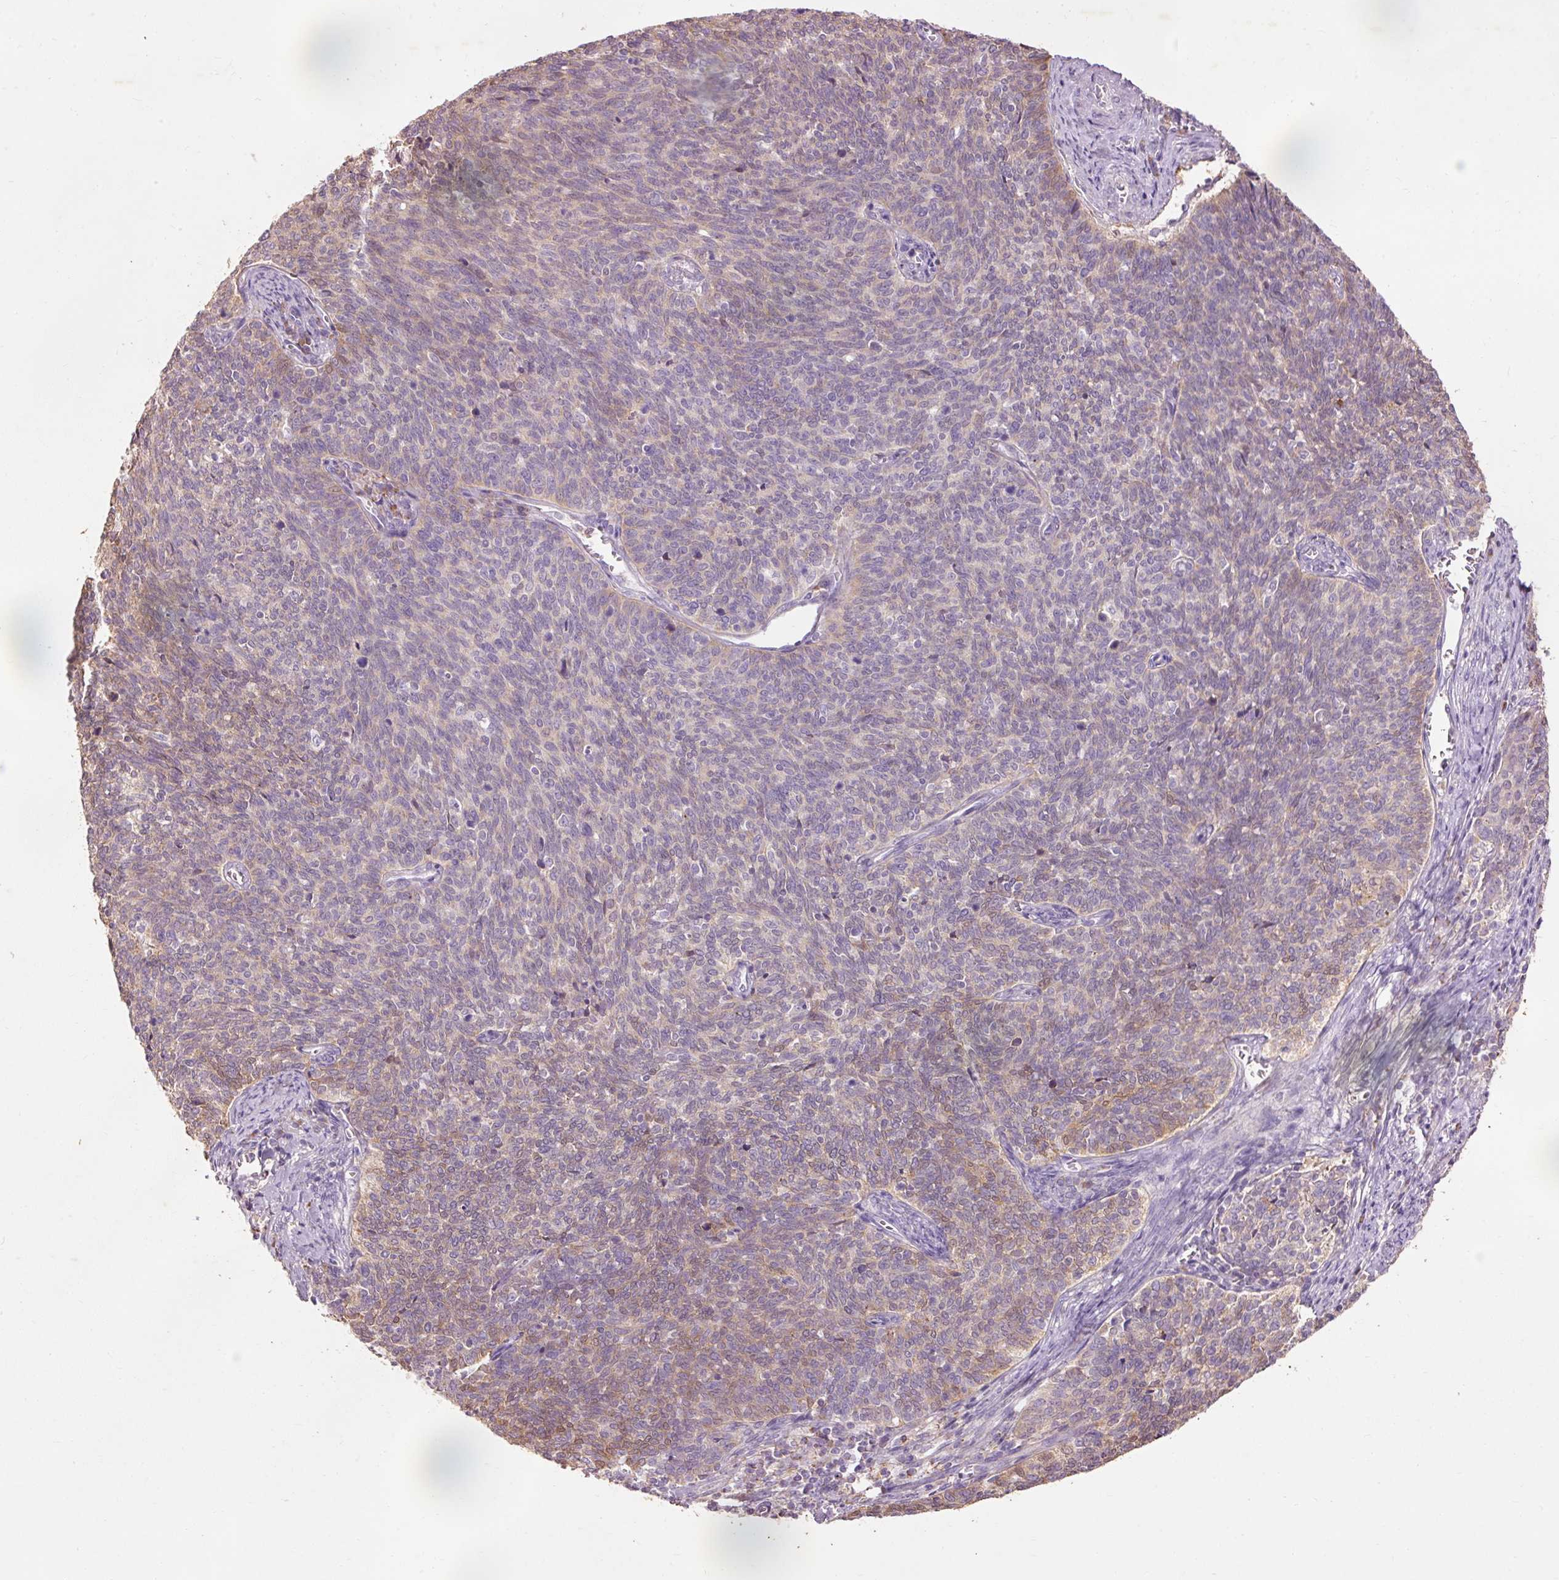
{"staining": {"intensity": "moderate", "quantity": "<25%", "location": "cytoplasmic/membranous"}, "tissue": "cervical cancer", "cell_type": "Tumor cells", "image_type": "cancer", "snomed": [{"axis": "morphology", "description": "Squamous cell carcinoma, NOS"}, {"axis": "topography", "description": "Cervix"}], "caption": "High-magnification brightfield microscopy of cervical cancer stained with DAB (brown) and counterstained with hematoxylin (blue). tumor cells exhibit moderate cytoplasmic/membranous expression is present in about<25% of cells.", "gene": "PRDX5", "patient": {"sex": "female", "age": 39}}